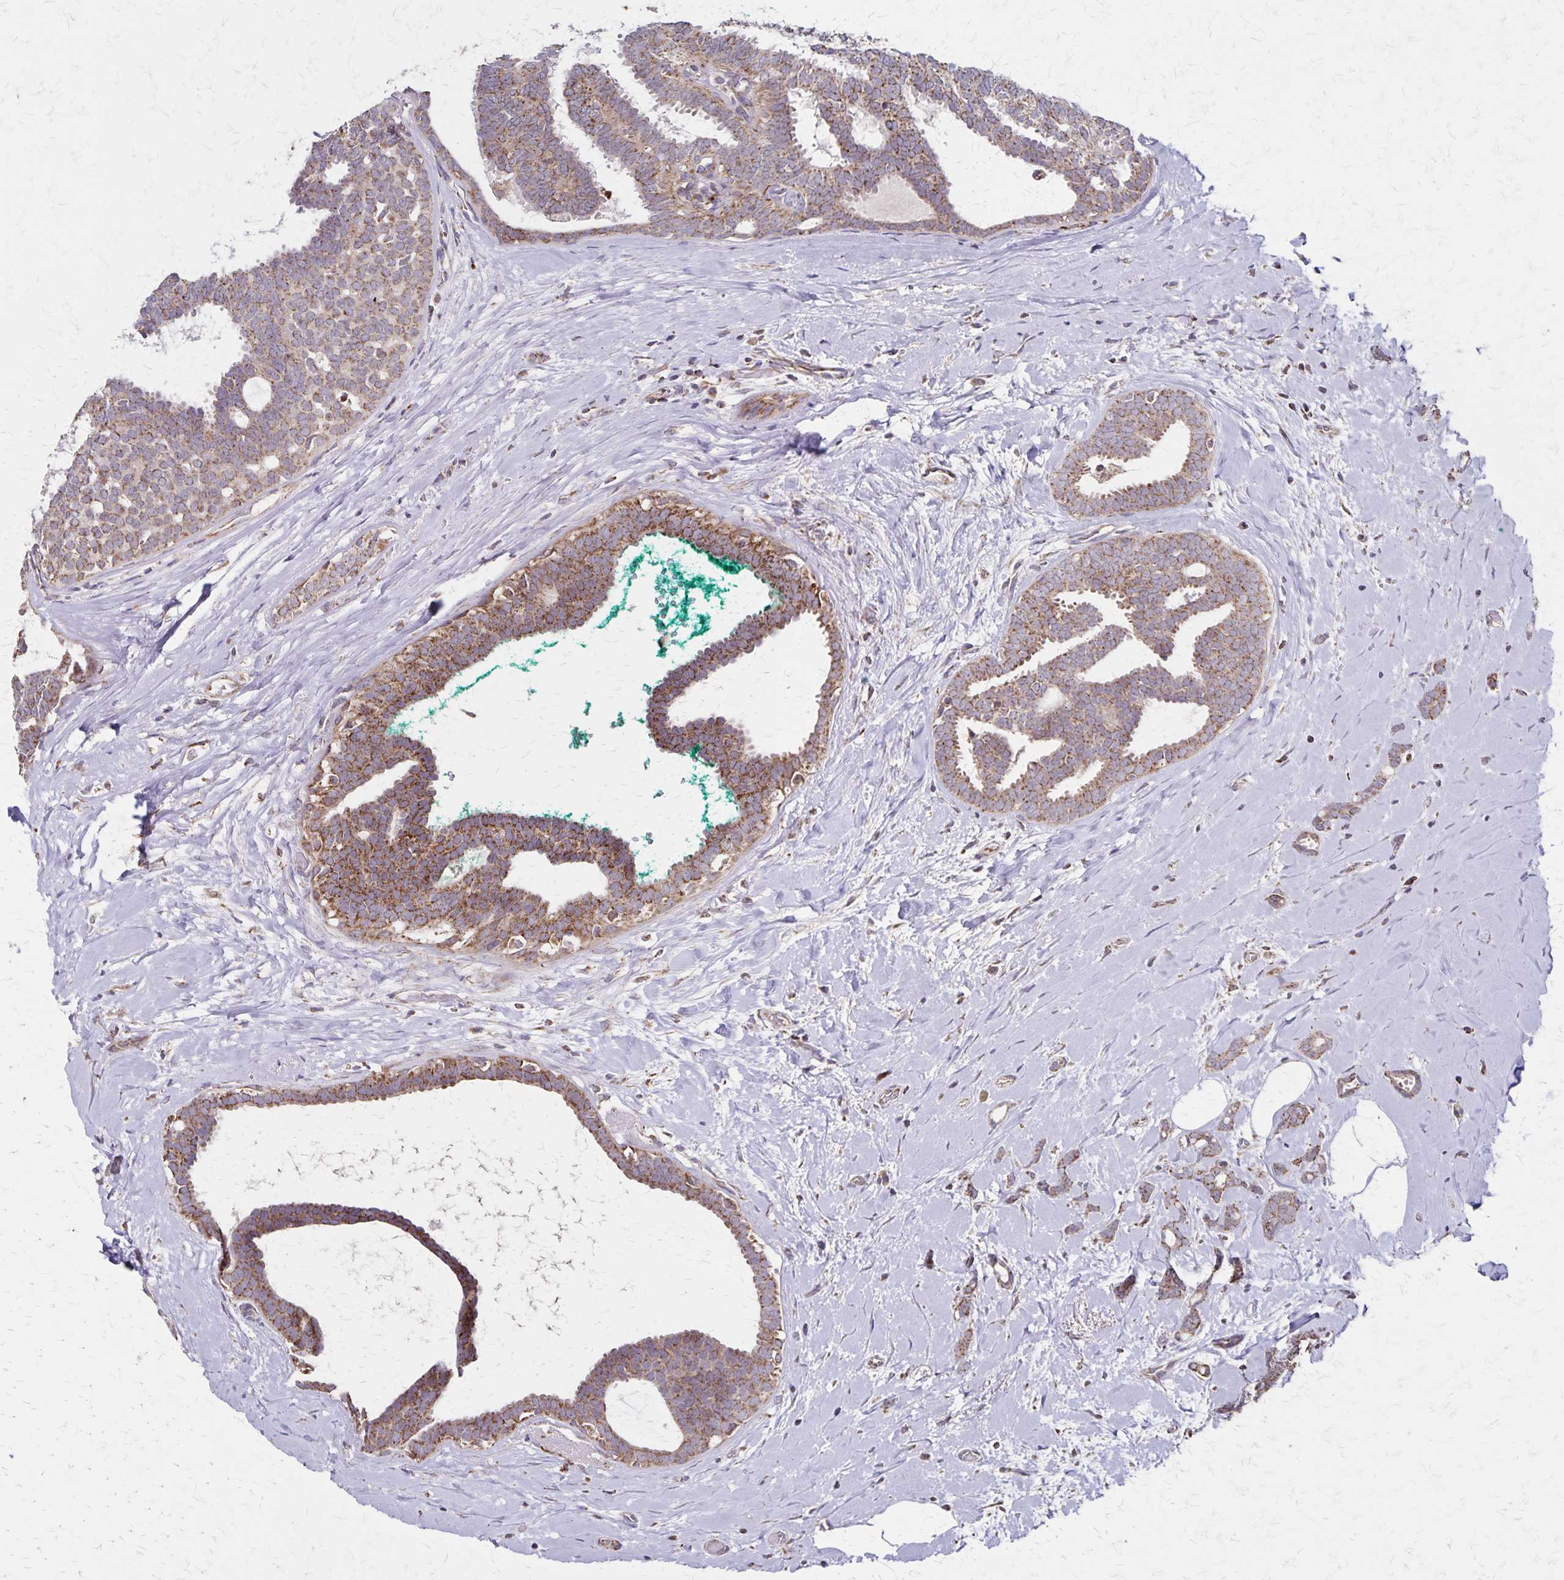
{"staining": {"intensity": "moderate", "quantity": "25%-75%", "location": "cytoplasmic/membranous"}, "tissue": "breast cancer", "cell_type": "Tumor cells", "image_type": "cancer", "snomed": [{"axis": "morphology", "description": "Intraductal carcinoma, in situ"}, {"axis": "morphology", "description": "Duct carcinoma"}, {"axis": "morphology", "description": "Lobular carcinoma, in situ"}, {"axis": "topography", "description": "Breast"}], "caption": "Breast cancer stained for a protein displays moderate cytoplasmic/membranous positivity in tumor cells.", "gene": "NFS1", "patient": {"sex": "female", "age": 44}}